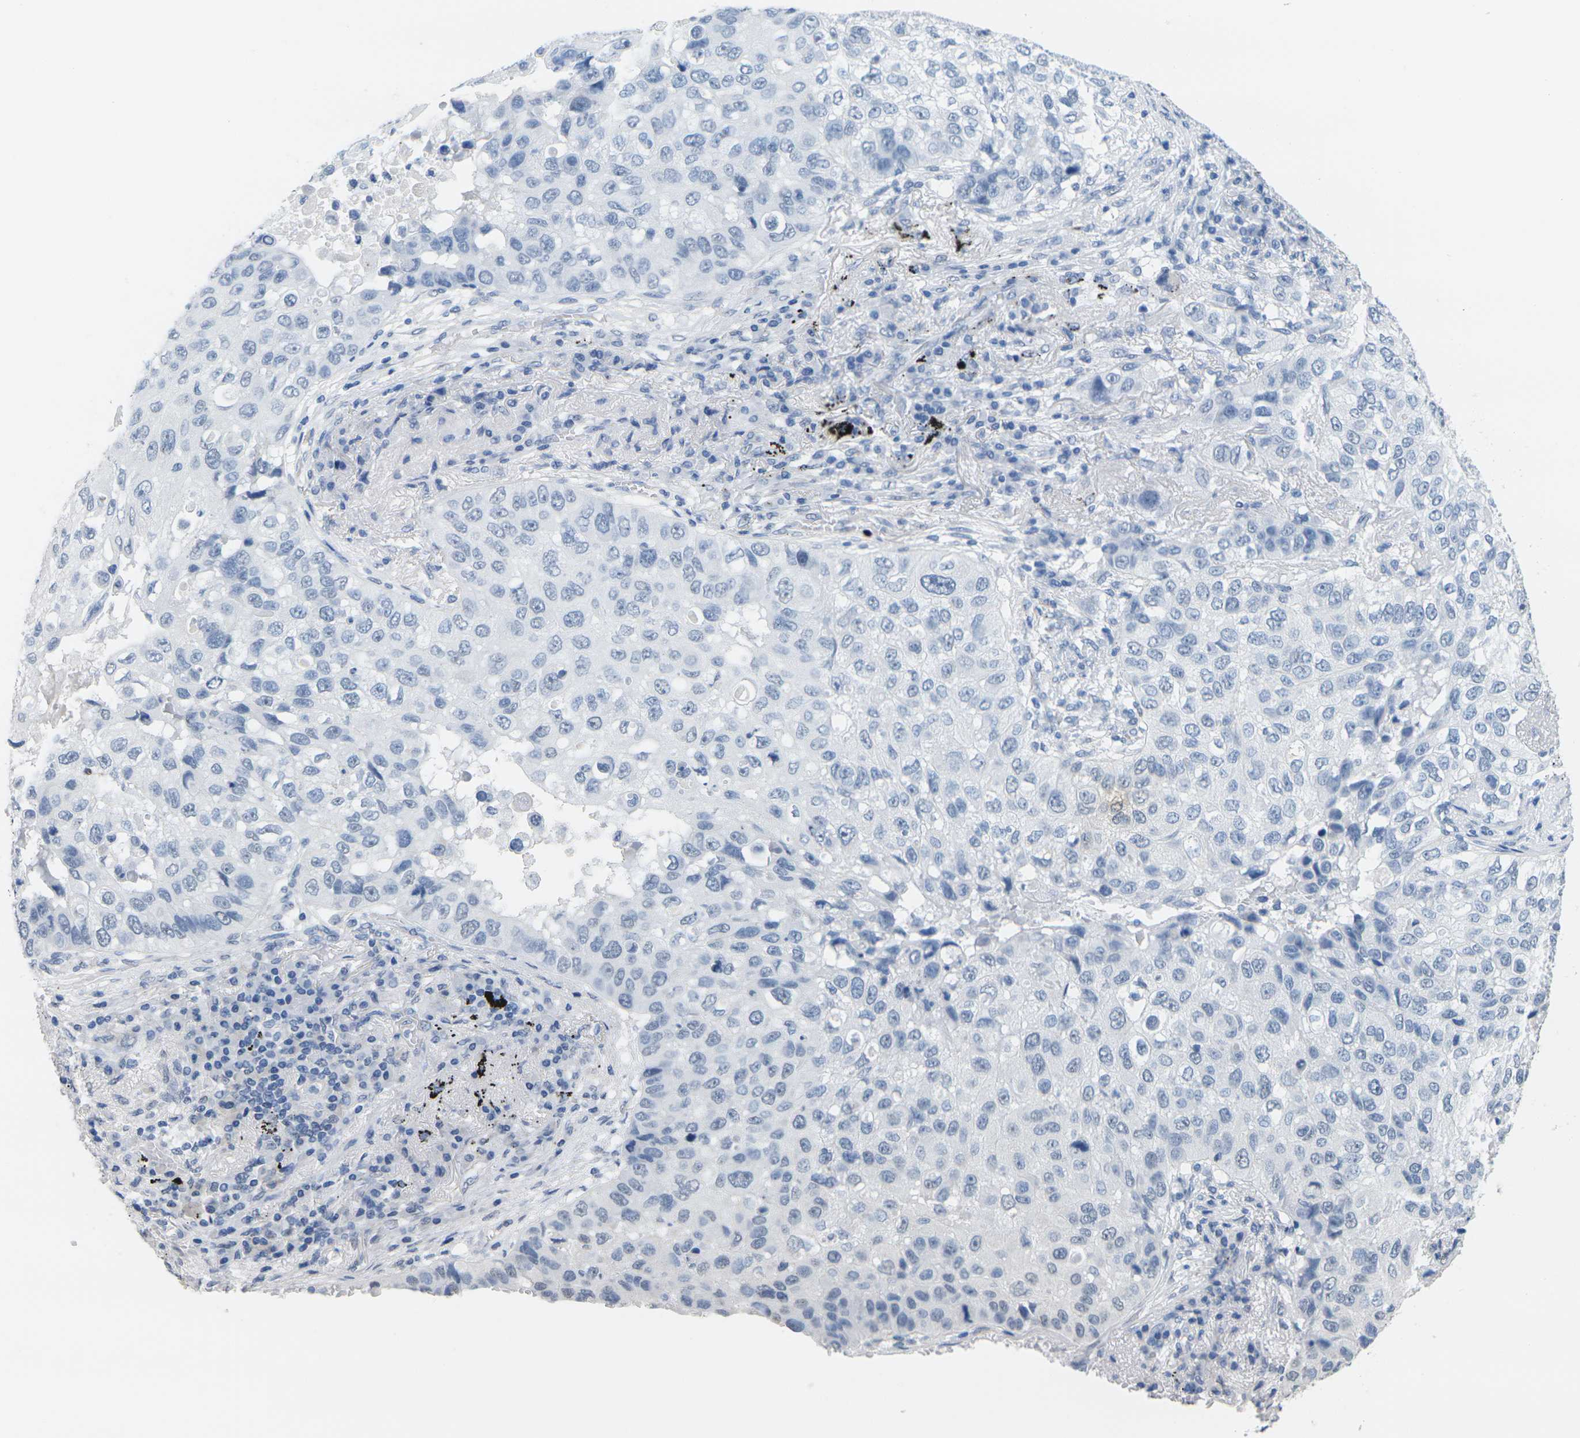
{"staining": {"intensity": "negative", "quantity": "none", "location": "none"}, "tissue": "lung cancer", "cell_type": "Tumor cells", "image_type": "cancer", "snomed": [{"axis": "morphology", "description": "Squamous cell carcinoma, NOS"}, {"axis": "topography", "description": "Lung"}], "caption": "Tumor cells are negative for protein expression in human lung squamous cell carcinoma.", "gene": "CTAG1A", "patient": {"sex": "male", "age": 57}}